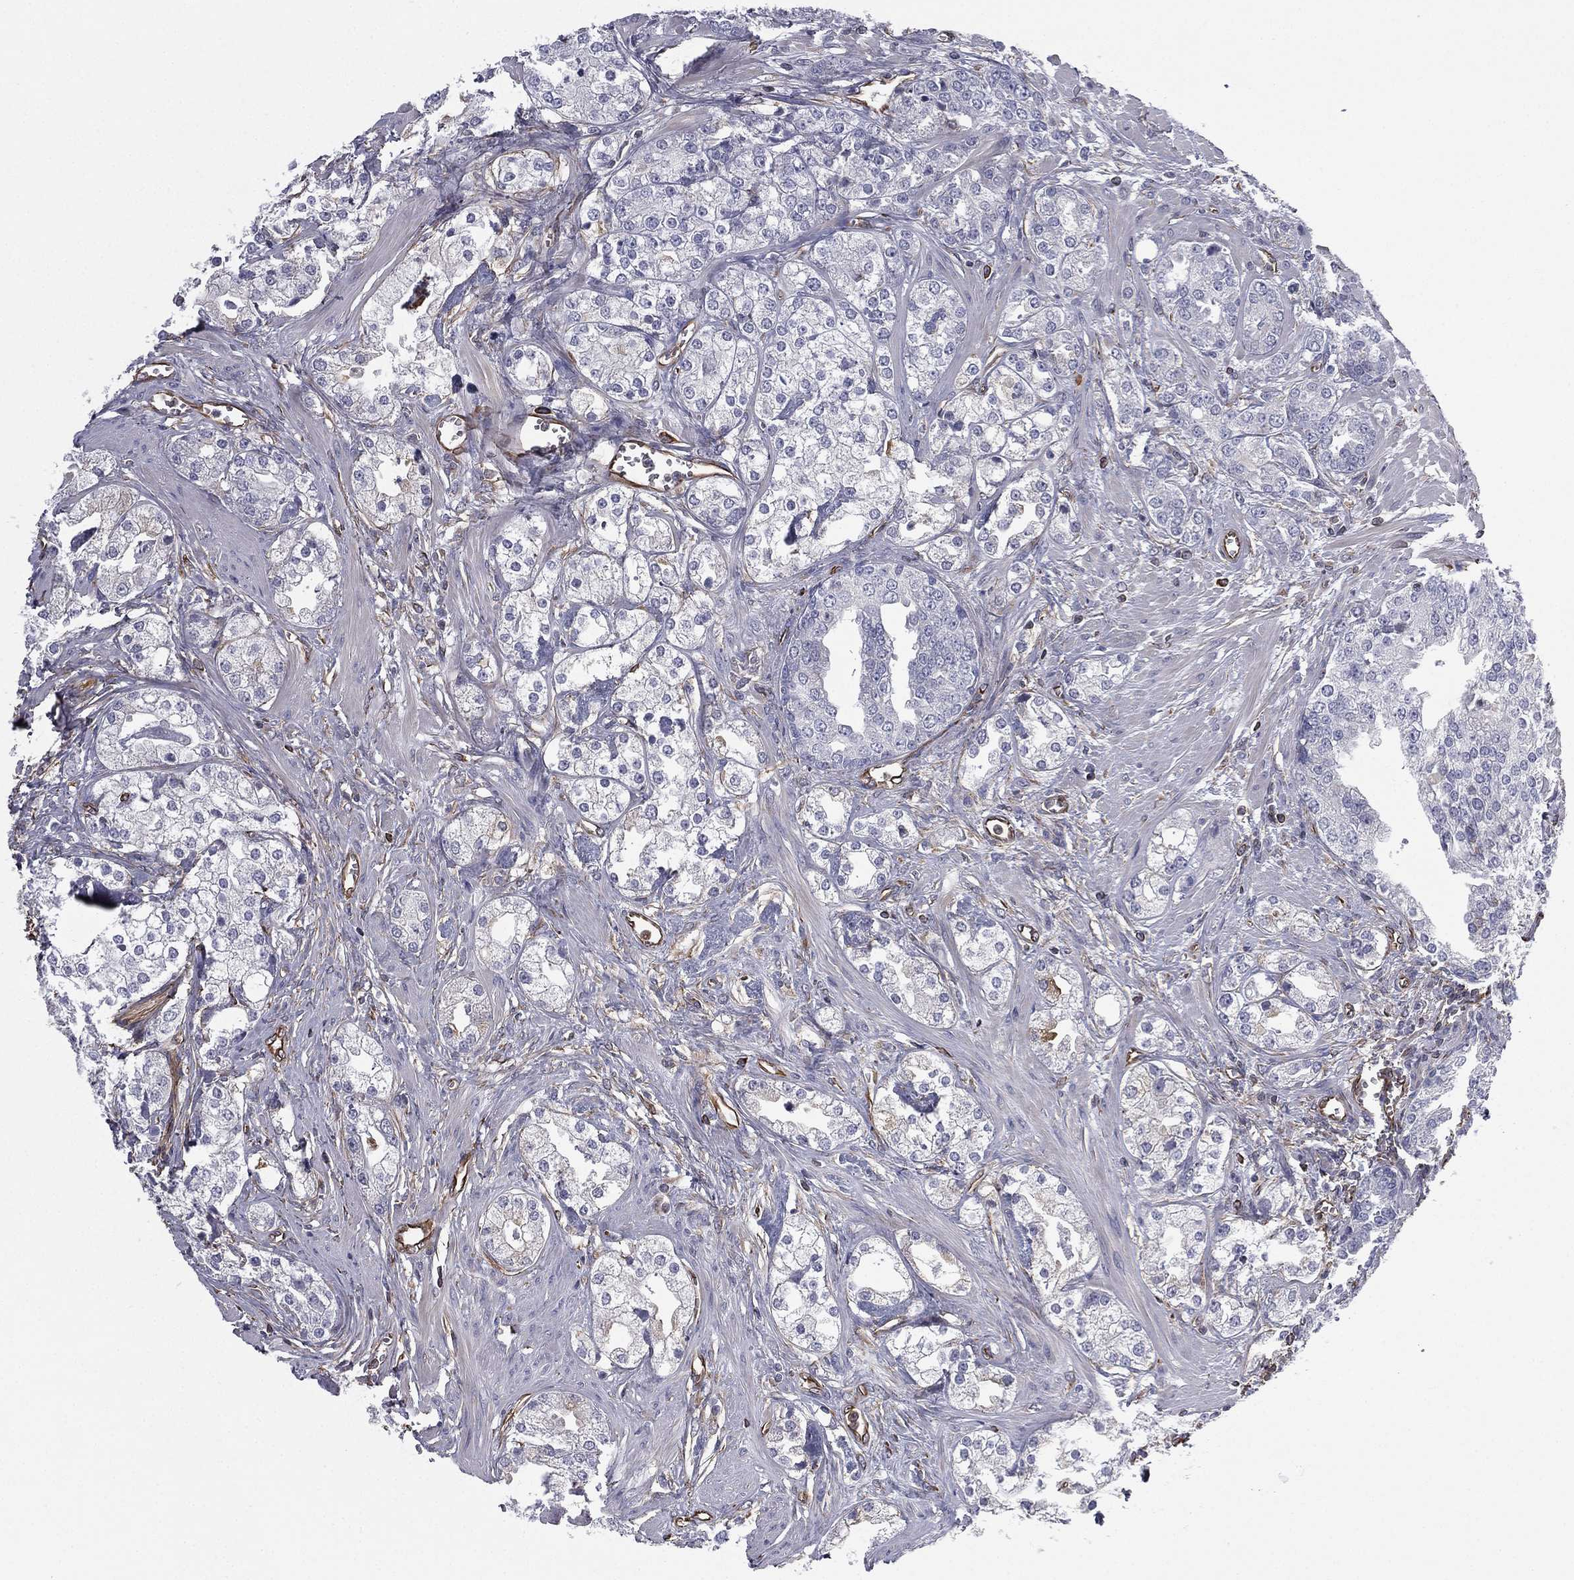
{"staining": {"intensity": "moderate", "quantity": "<25%", "location": "cytoplasmic/membranous"}, "tissue": "prostate cancer", "cell_type": "Tumor cells", "image_type": "cancer", "snomed": [{"axis": "morphology", "description": "Adenocarcinoma, NOS"}, {"axis": "topography", "description": "Prostate and seminal vesicle, NOS"}, {"axis": "topography", "description": "Prostate"}], "caption": "A brown stain labels moderate cytoplasmic/membranous expression of a protein in human adenocarcinoma (prostate) tumor cells. Ihc stains the protein of interest in brown and the nuclei are stained blue.", "gene": "SCUBE1", "patient": {"sex": "male", "age": 62}}